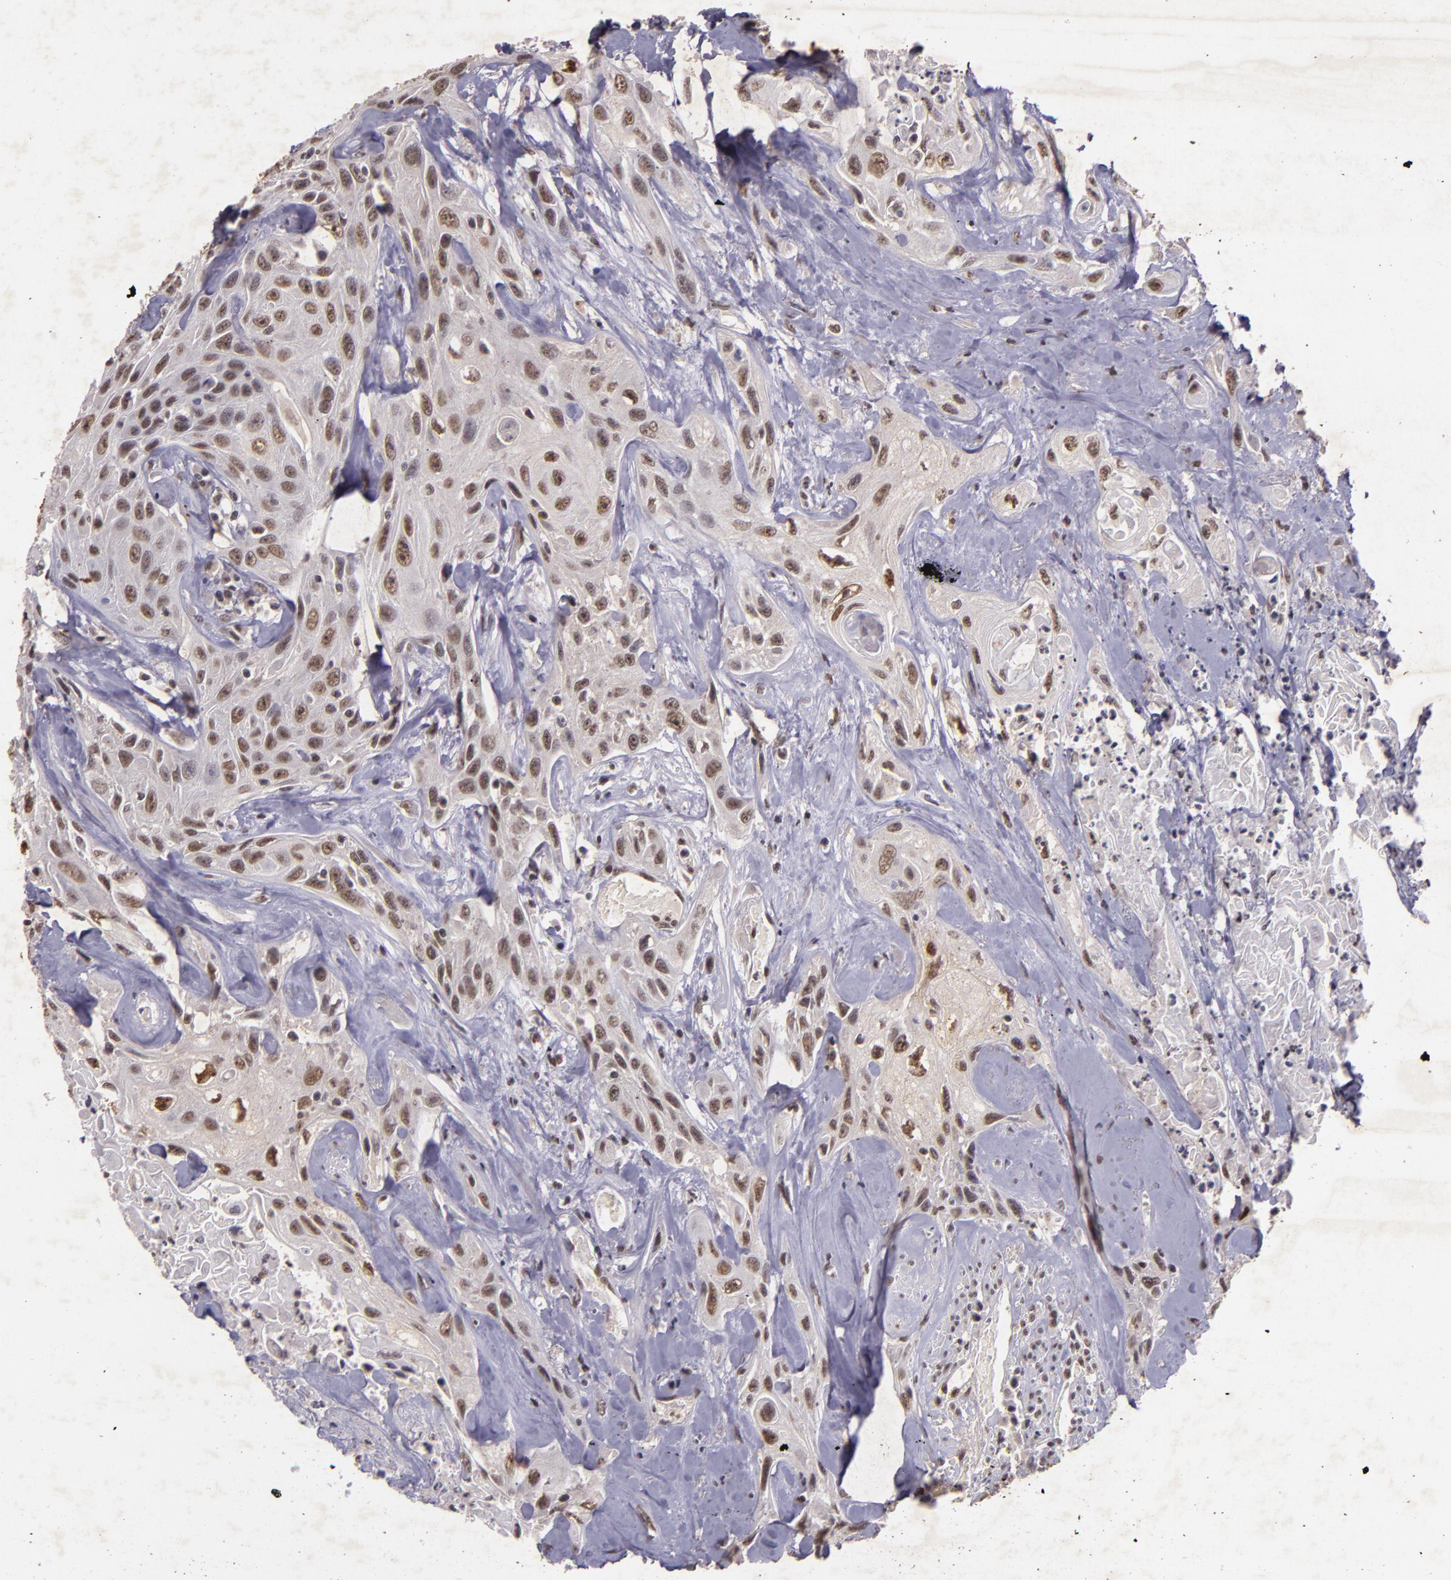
{"staining": {"intensity": "weak", "quantity": "25%-75%", "location": "nuclear"}, "tissue": "urothelial cancer", "cell_type": "Tumor cells", "image_type": "cancer", "snomed": [{"axis": "morphology", "description": "Urothelial carcinoma, High grade"}, {"axis": "topography", "description": "Urinary bladder"}], "caption": "DAB immunohistochemical staining of human high-grade urothelial carcinoma demonstrates weak nuclear protein staining in approximately 25%-75% of tumor cells.", "gene": "CBX3", "patient": {"sex": "female", "age": 84}}